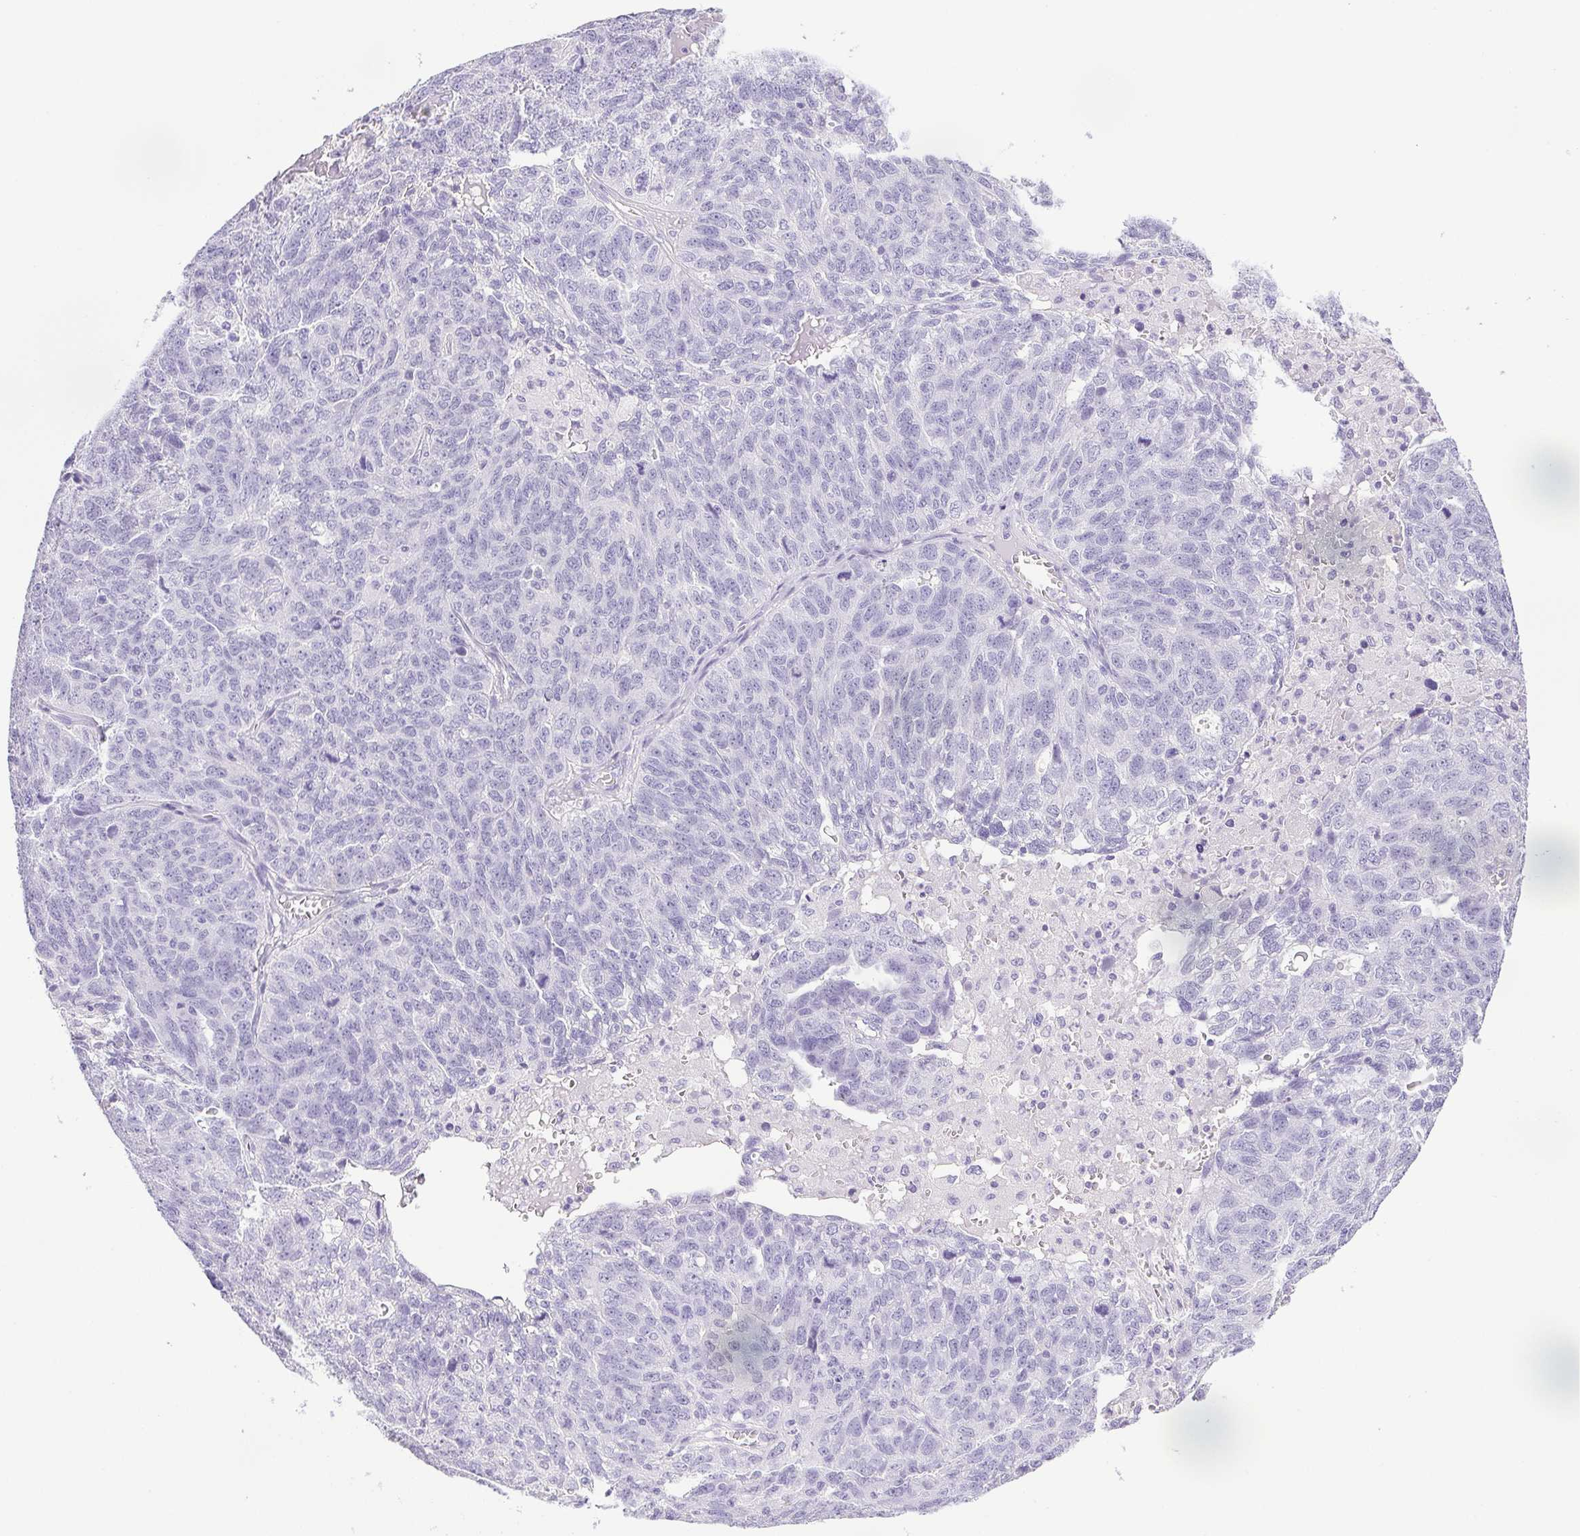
{"staining": {"intensity": "negative", "quantity": "none", "location": "none"}, "tissue": "ovarian cancer", "cell_type": "Tumor cells", "image_type": "cancer", "snomed": [{"axis": "morphology", "description": "Cystadenocarcinoma, serous, NOS"}, {"axis": "topography", "description": "Ovary"}], "caption": "Immunohistochemistry (IHC) of serous cystadenocarcinoma (ovarian) displays no staining in tumor cells.", "gene": "HLA-G", "patient": {"sex": "female", "age": 71}}